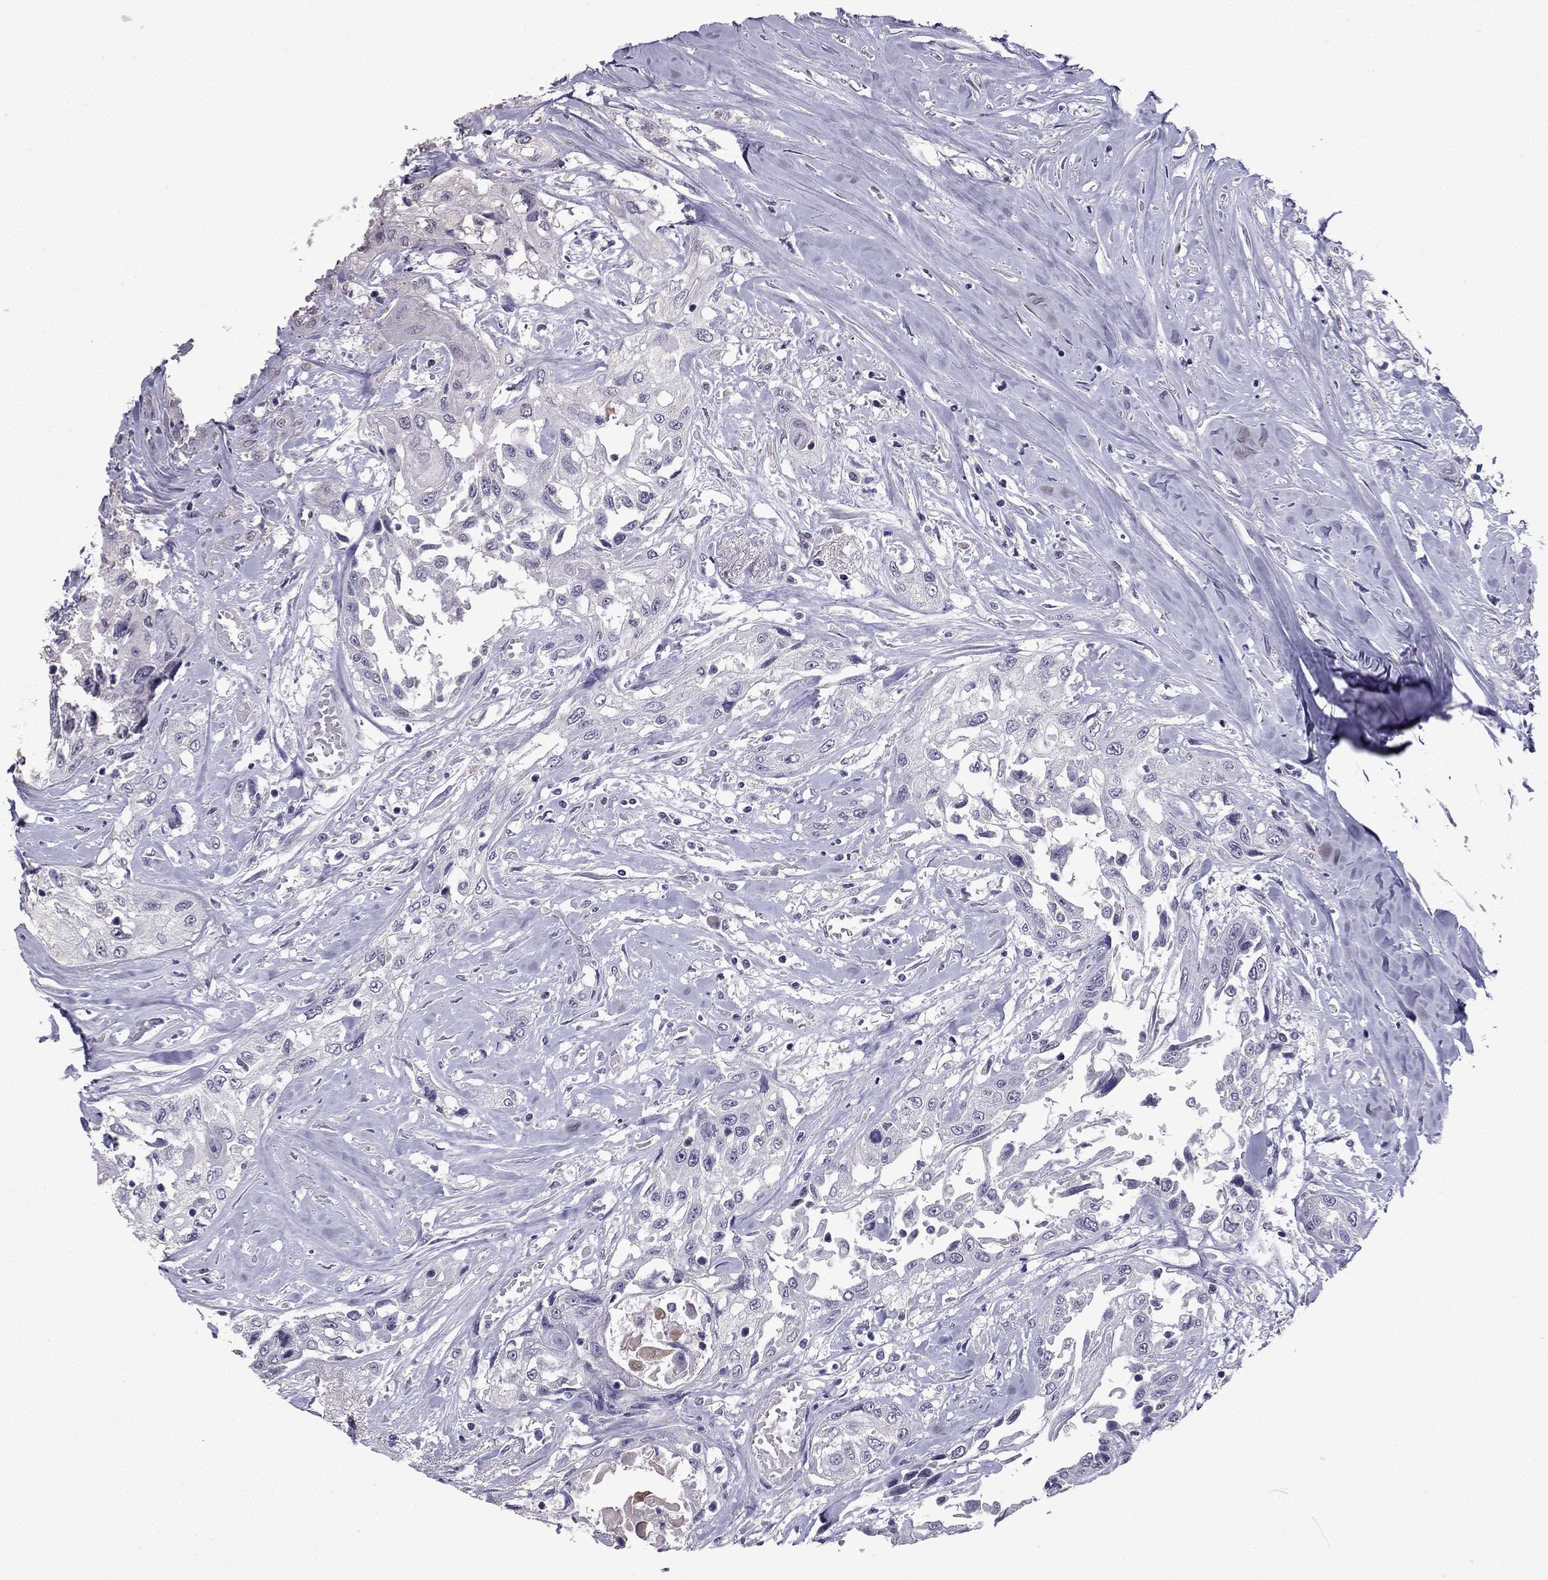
{"staining": {"intensity": "negative", "quantity": "none", "location": "none"}, "tissue": "head and neck cancer", "cell_type": "Tumor cells", "image_type": "cancer", "snomed": [{"axis": "morphology", "description": "Normal tissue, NOS"}, {"axis": "morphology", "description": "Squamous cell carcinoma, NOS"}, {"axis": "topography", "description": "Oral tissue"}, {"axis": "topography", "description": "Peripheral nerve tissue"}, {"axis": "topography", "description": "Head-Neck"}], "caption": "Tumor cells show no significant expression in head and neck cancer.", "gene": "SCG5", "patient": {"sex": "female", "age": 59}}